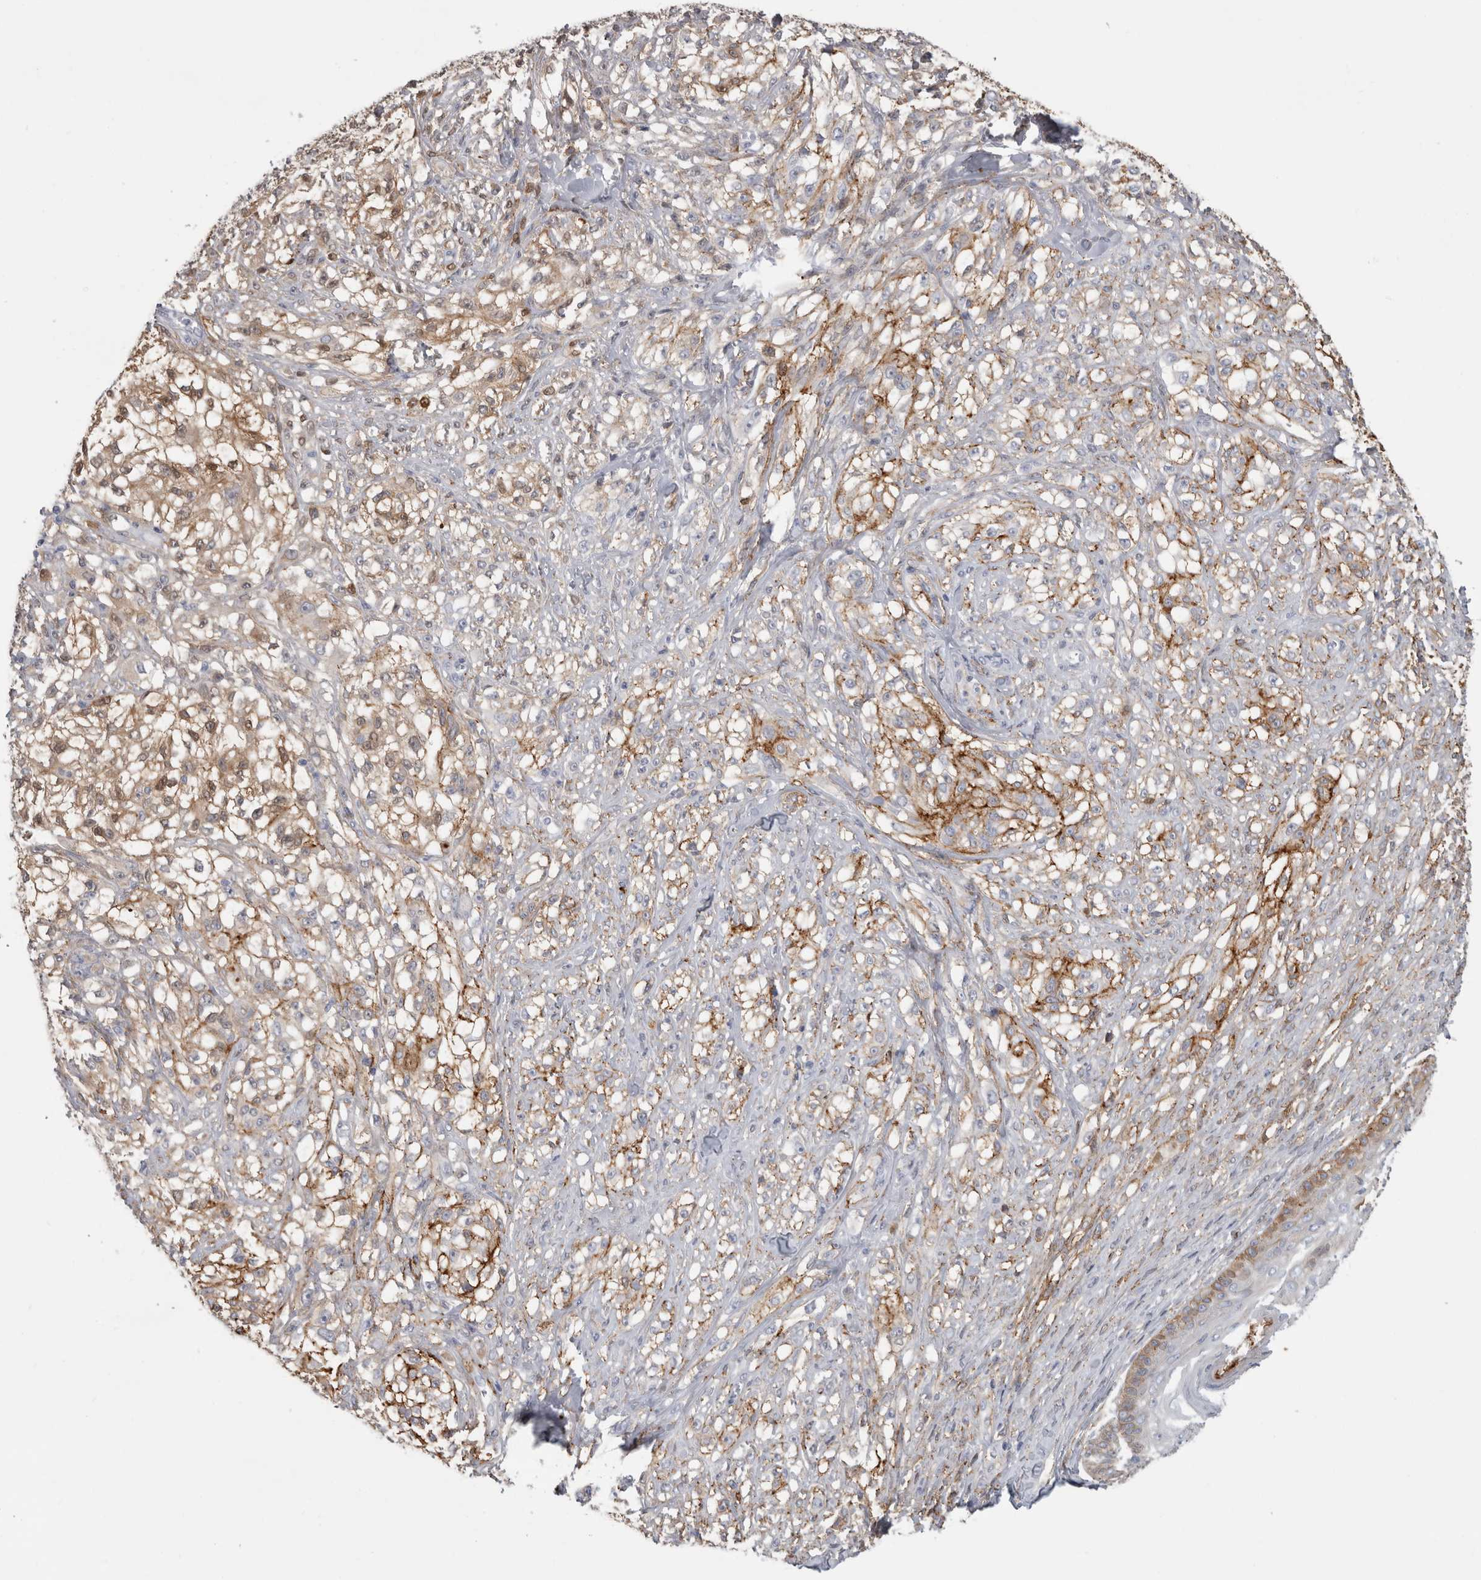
{"staining": {"intensity": "moderate", "quantity": ">75%", "location": "cytoplasmic/membranous,nuclear"}, "tissue": "melanoma", "cell_type": "Tumor cells", "image_type": "cancer", "snomed": [{"axis": "morphology", "description": "Malignant melanoma, NOS"}, {"axis": "topography", "description": "Skin of head"}], "caption": "Protein staining of malignant melanoma tissue demonstrates moderate cytoplasmic/membranous and nuclear positivity in about >75% of tumor cells.", "gene": "DNAJC24", "patient": {"sex": "male", "age": 83}}